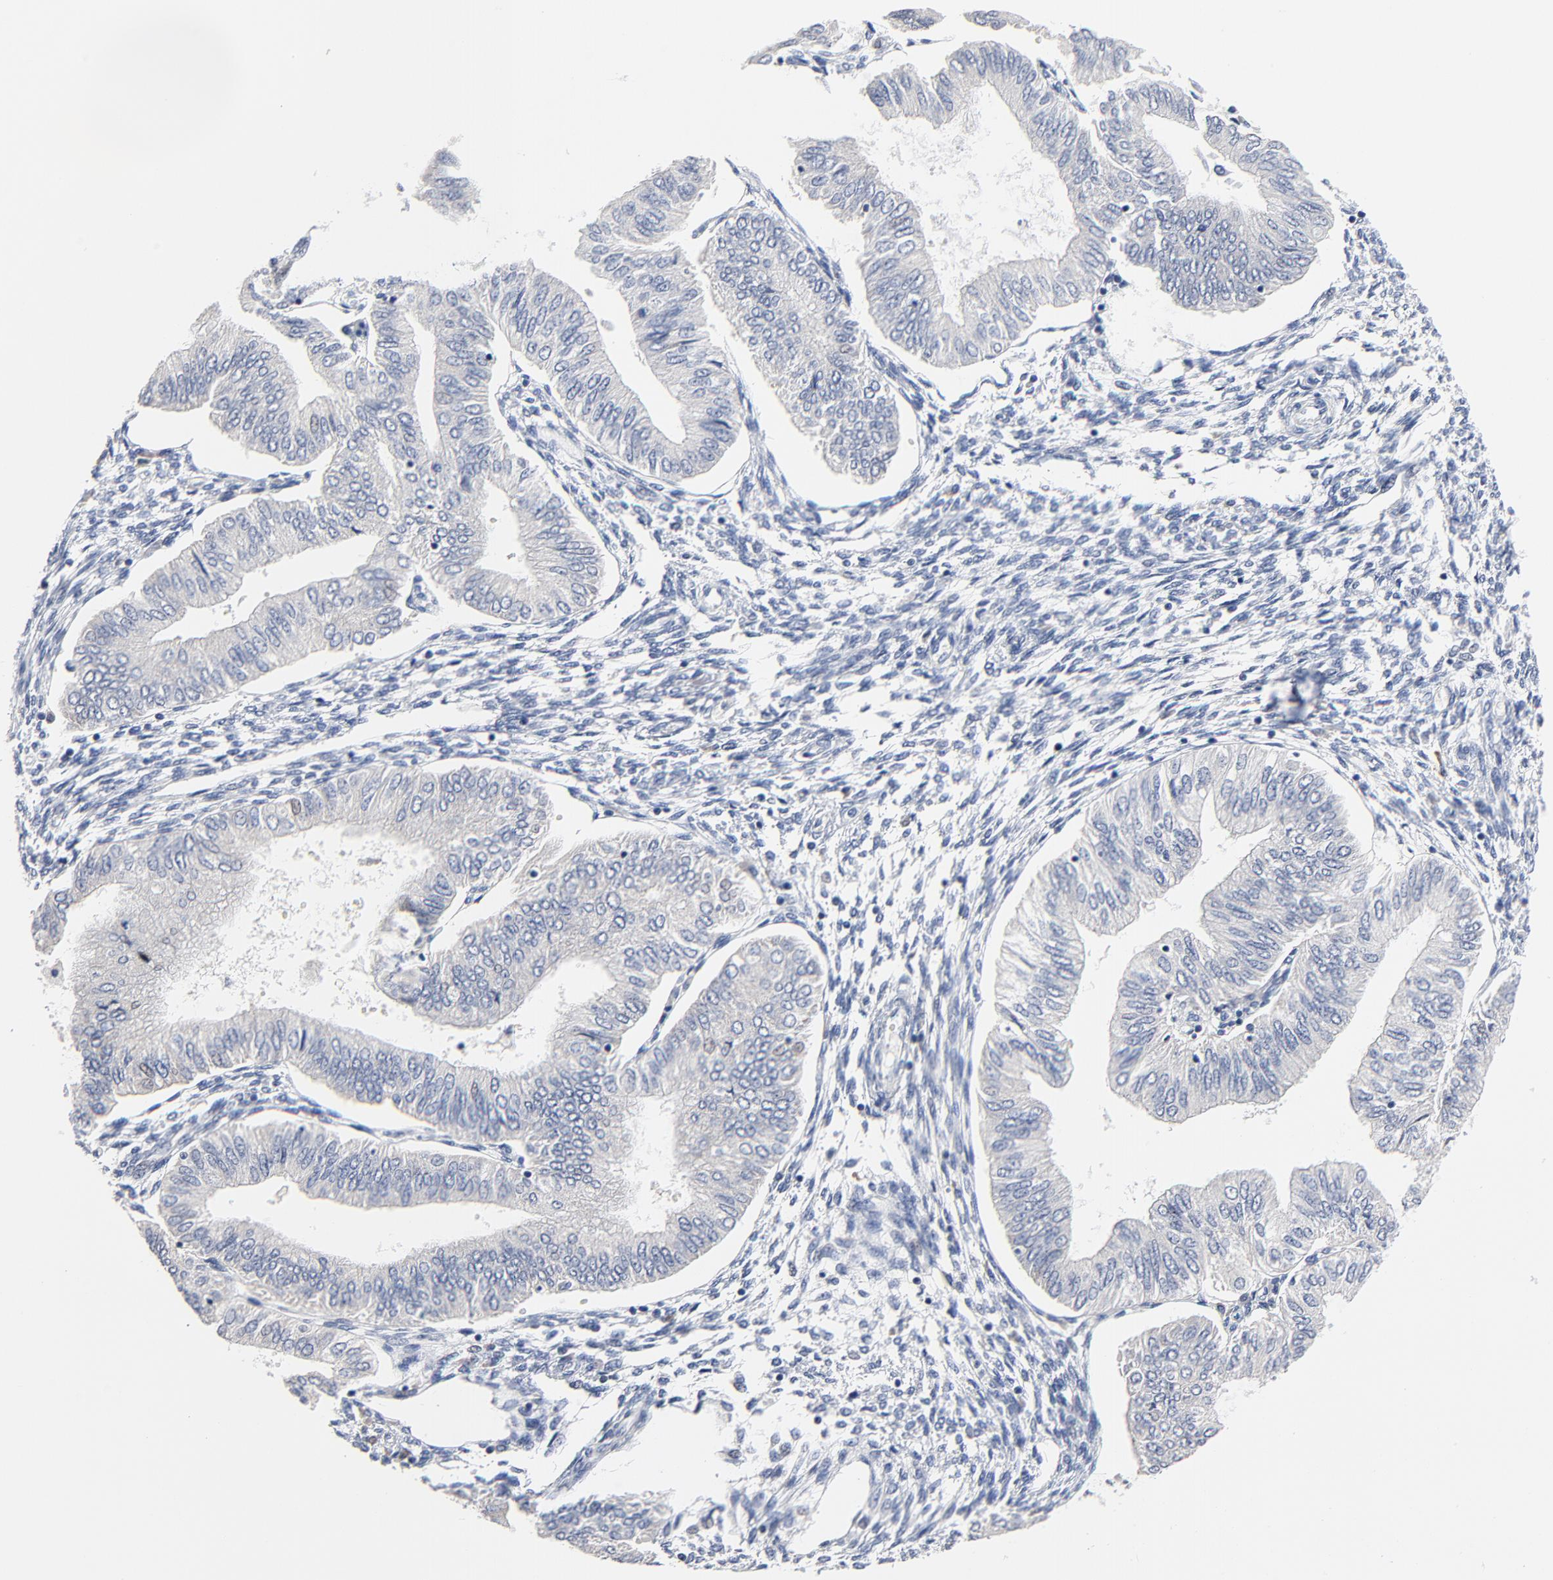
{"staining": {"intensity": "negative", "quantity": "none", "location": "none"}, "tissue": "endometrial cancer", "cell_type": "Tumor cells", "image_type": "cancer", "snomed": [{"axis": "morphology", "description": "Adenocarcinoma, NOS"}, {"axis": "topography", "description": "Endometrium"}], "caption": "This is an IHC image of human endometrial adenocarcinoma. There is no expression in tumor cells.", "gene": "FBXL5", "patient": {"sex": "female", "age": 51}}